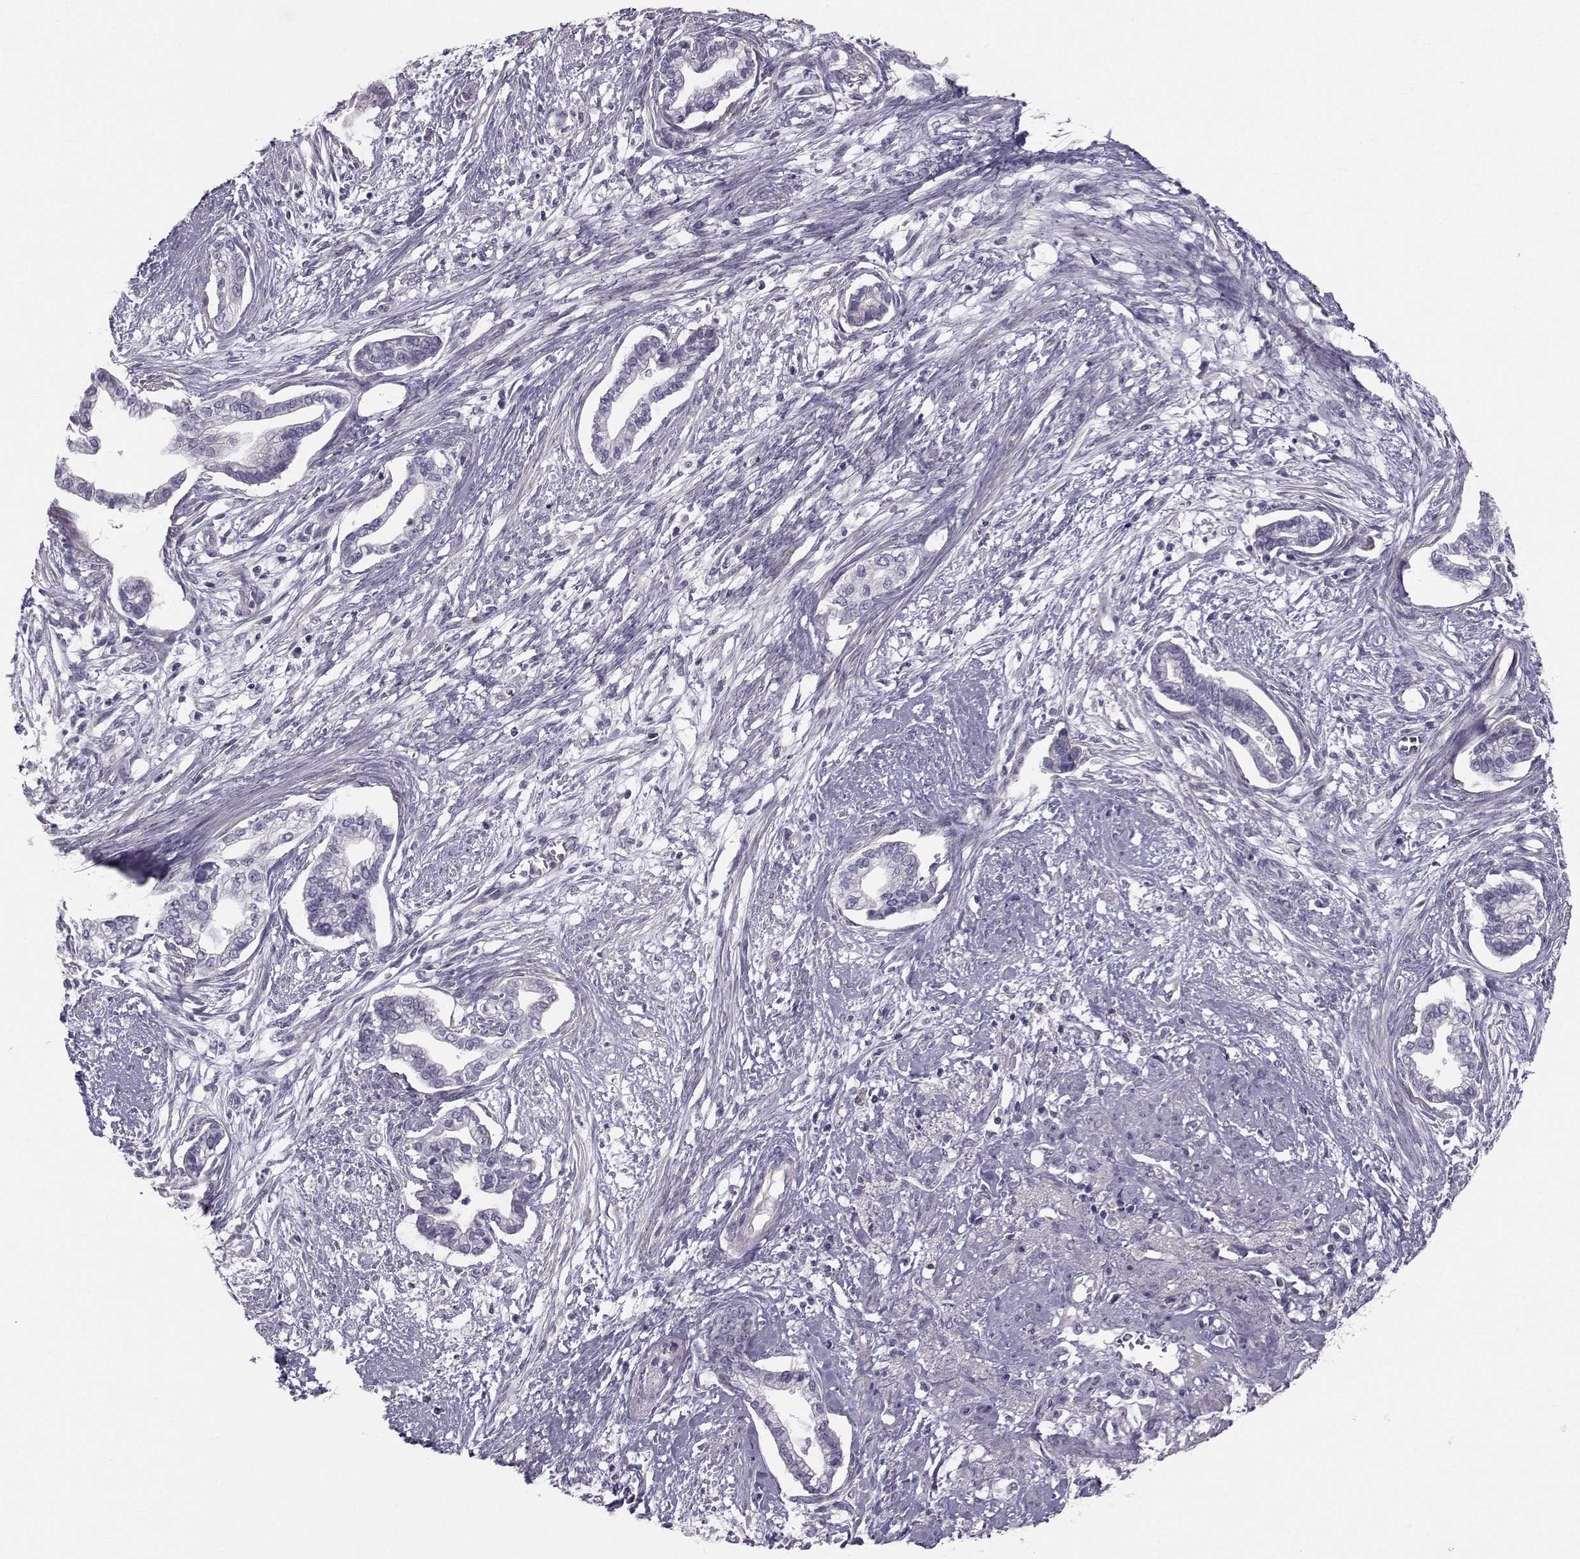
{"staining": {"intensity": "negative", "quantity": "none", "location": "none"}, "tissue": "cervical cancer", "cell_type": "Tumor cells", "image_type": "cancer", "snomed": [{"axis": "morphology", "description": "Adenocarcinoma, NOS"}, {"axis": "topography", "description": "Cervix"}], "caption": "This is a micrograph of IHC staining of adenocarcinoma (cervical), which shows no staining in tumor cells.", "gene": "GARIN3", "patient": {"sex": "female", "age": 62}}